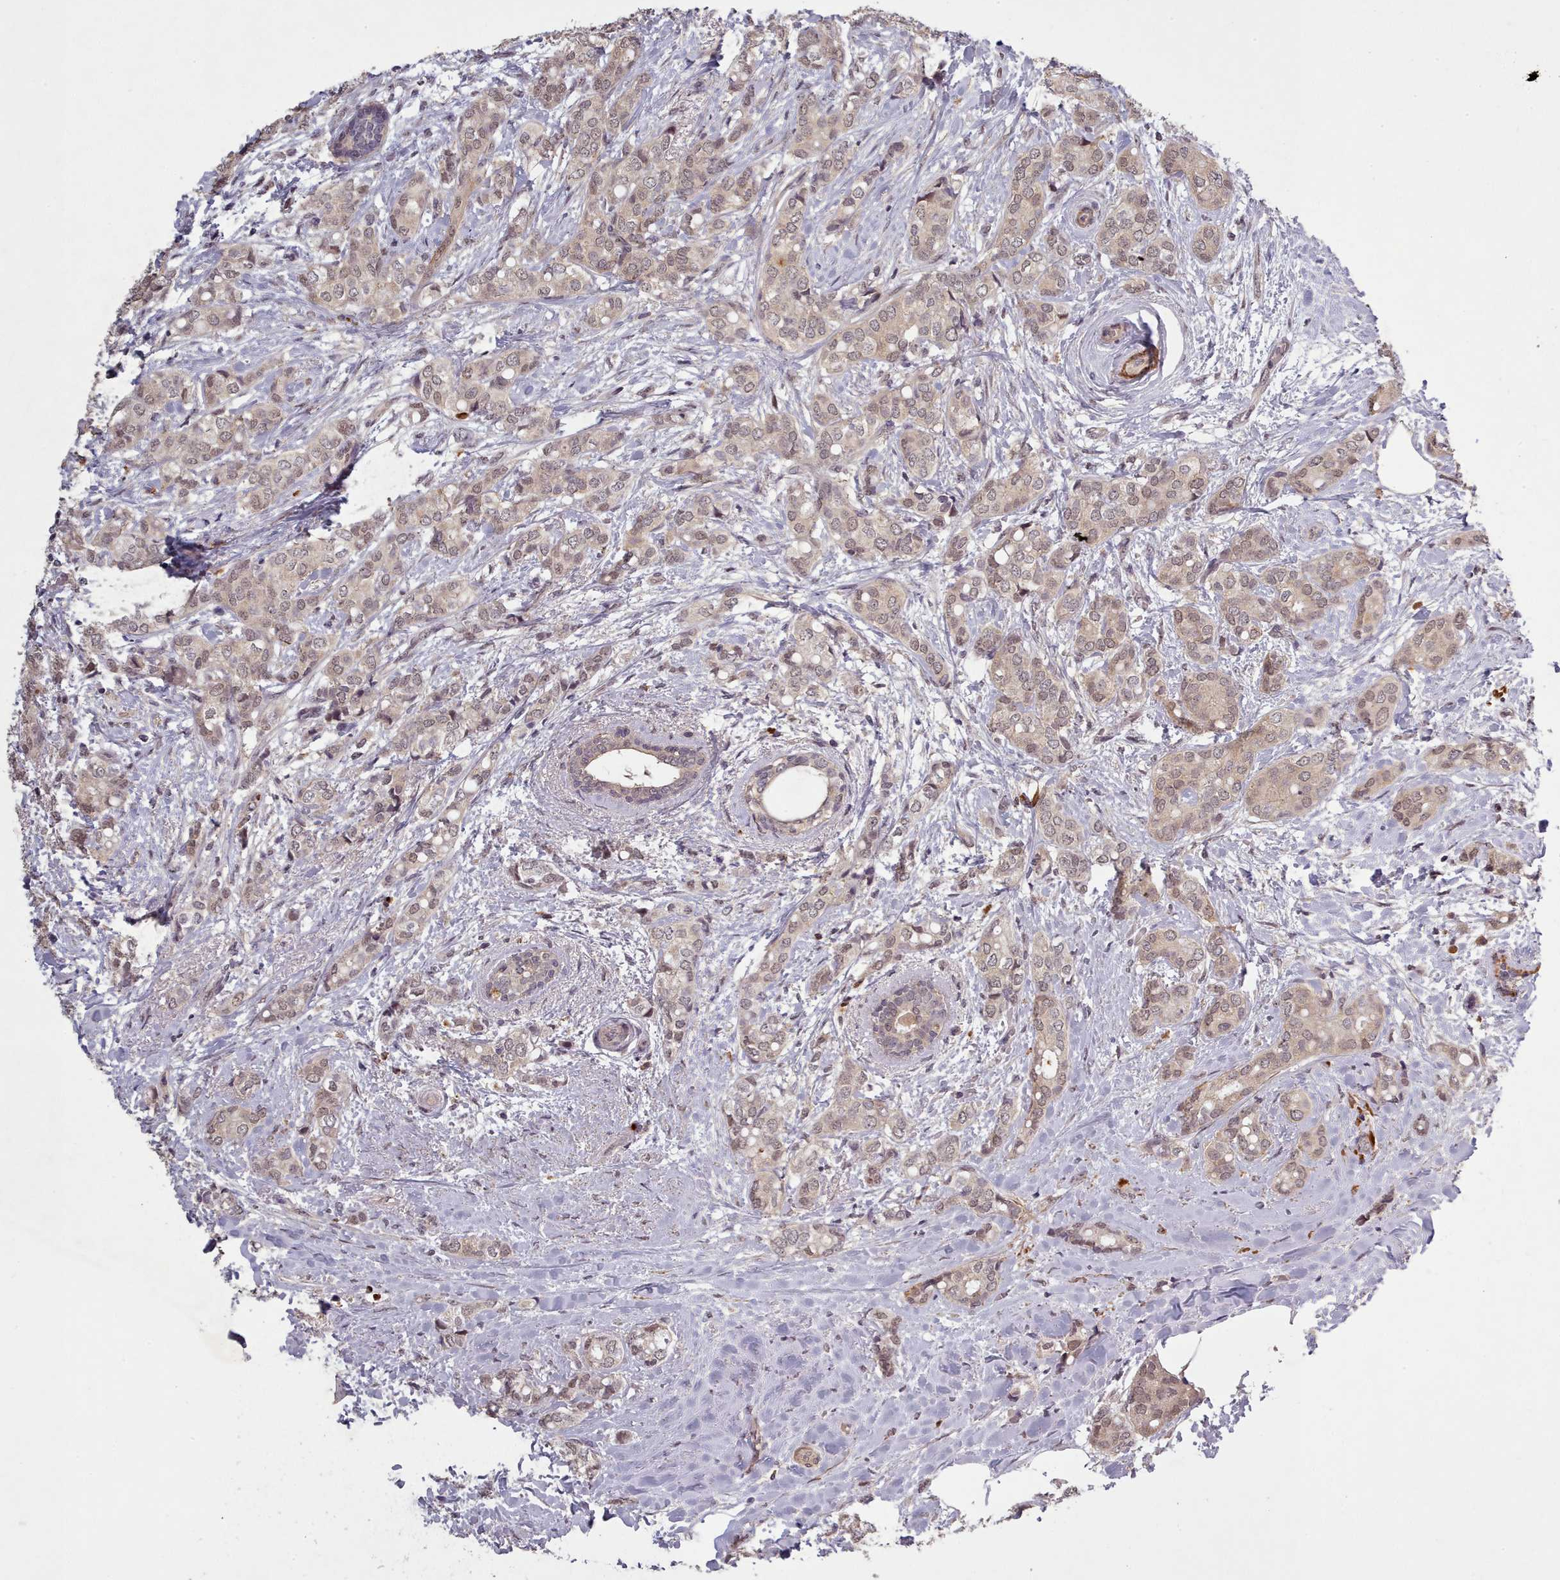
{"staining": {"intensity": "weak", "quantity": "25%-75%", "location": "nuclear"}, "tissue": "breast cancer", "cell_type": "Tumor cells", "image_type": "cancer", "snomed": [{"axis": "morphology", "description": "Duct carcinoma"}, {"axis": "topography", "description": "Breast"}], "caption": "DAB (3,3'-diaminobenzidine) immunohistochemical staining of invasive ductal carcinoma (breast) reveals weak nuclear protein expression in about 25%-75% of tumor cells.", "gene": "CDC6", "patient": {"sex": "female", "age": 73}}